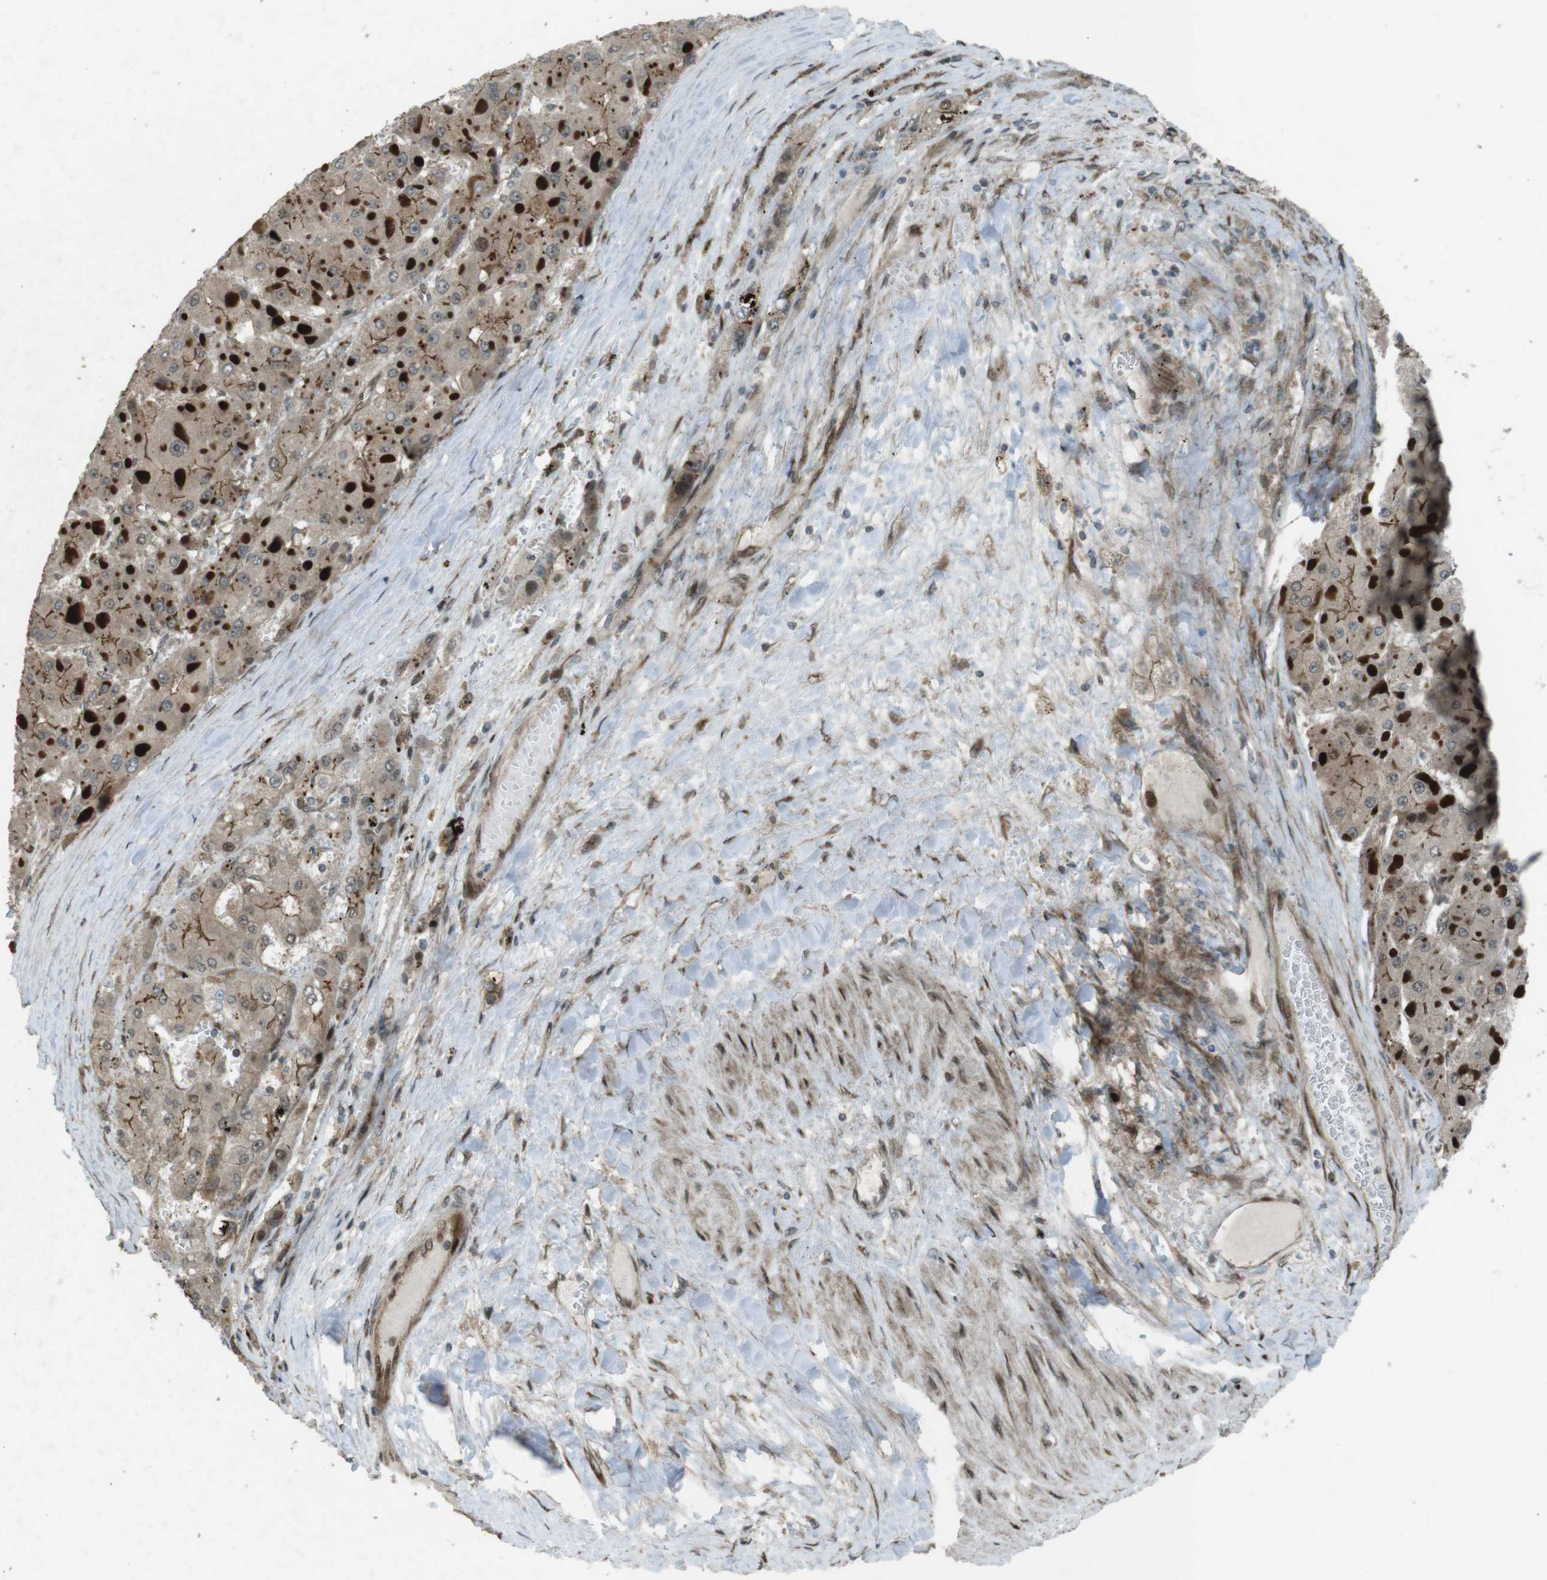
{"staining": {"intensity": "strong", "quantity": "25%-75%", "location": "cytoplasmic/membranous,nuclear"}, "tissue": "liver cancer", "cell_type": "Tumor cells", "image_type": "cancer", "snomed": [{"axis": "morphology", "description": "Carcinoma, Hepatocellular, NOS"}, {"axis": "topography", "description": "Liver"}], "caption": "Protein expression by immunohistochemistry (IHC) displays strong cytoplasmic/membranous and nuclear staining in about 25%-75% of tumor cells in liver cancer.", "gene": "ZNF330", "patient": {"sex": "female", "age": 73}}